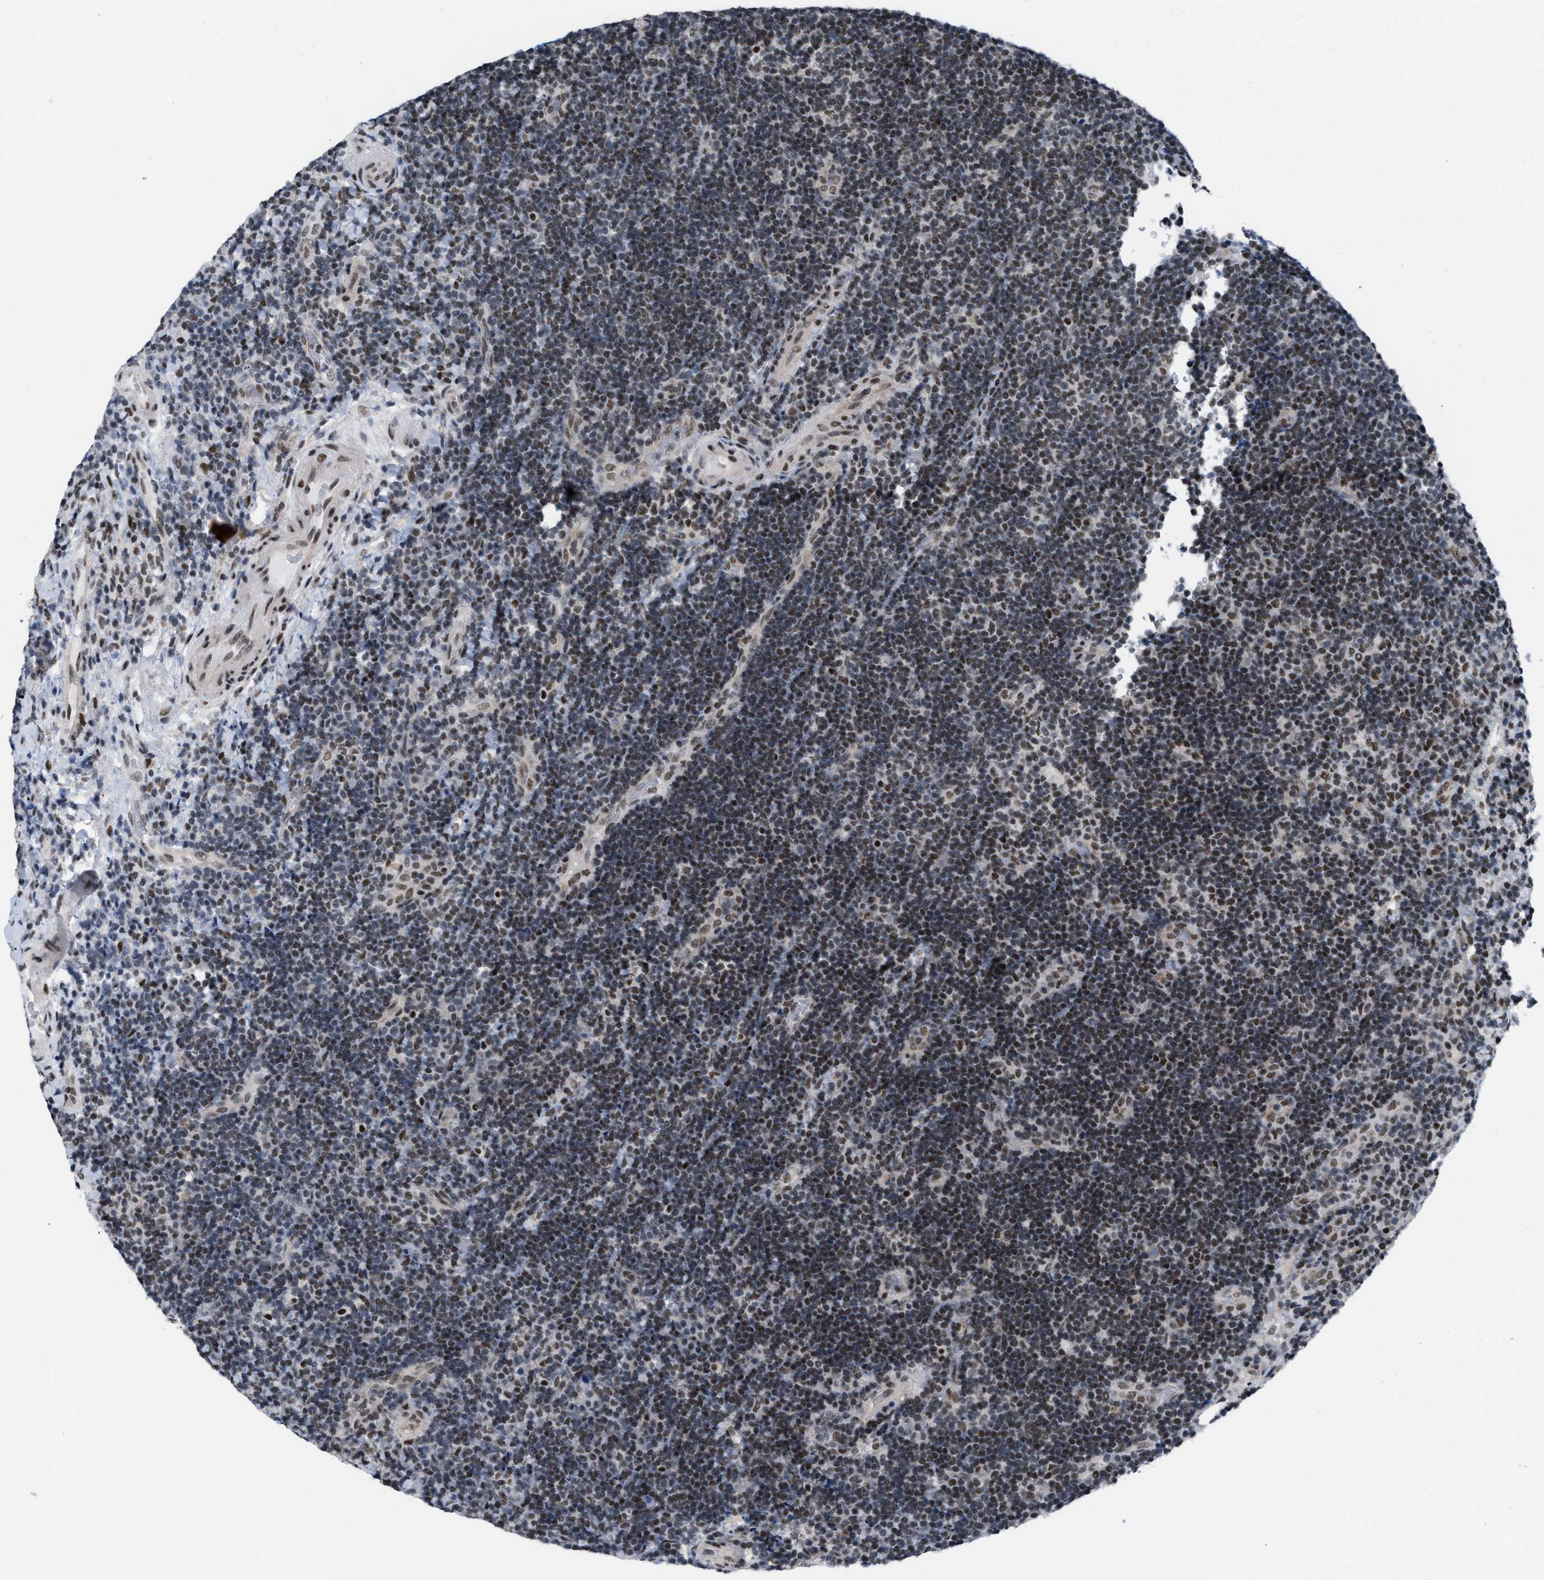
{"staining": {"intensity": "weak", "quantity": "25%-75%", "location": "nuclear"}, "tissue": "lymphoma", "cell_type": "Tumor cells", "image_type": "cancer", "snomed": [{"axis": "morphology", "description": "Malignant lymphoma, non-Hodgkin's type, High grade"}, {"axis": "topography", "description": "Tonsil"}], "caption": "A high-resolution photomicrograph shows IHC staining of high-grade malignant lymphoma, non-Hodgkin's type, which reveals weak nuclear staining in approximately 25%-75% of tumor cells.", "gene": "MIER1", "patient": {"sex": "female", "age": 36}}